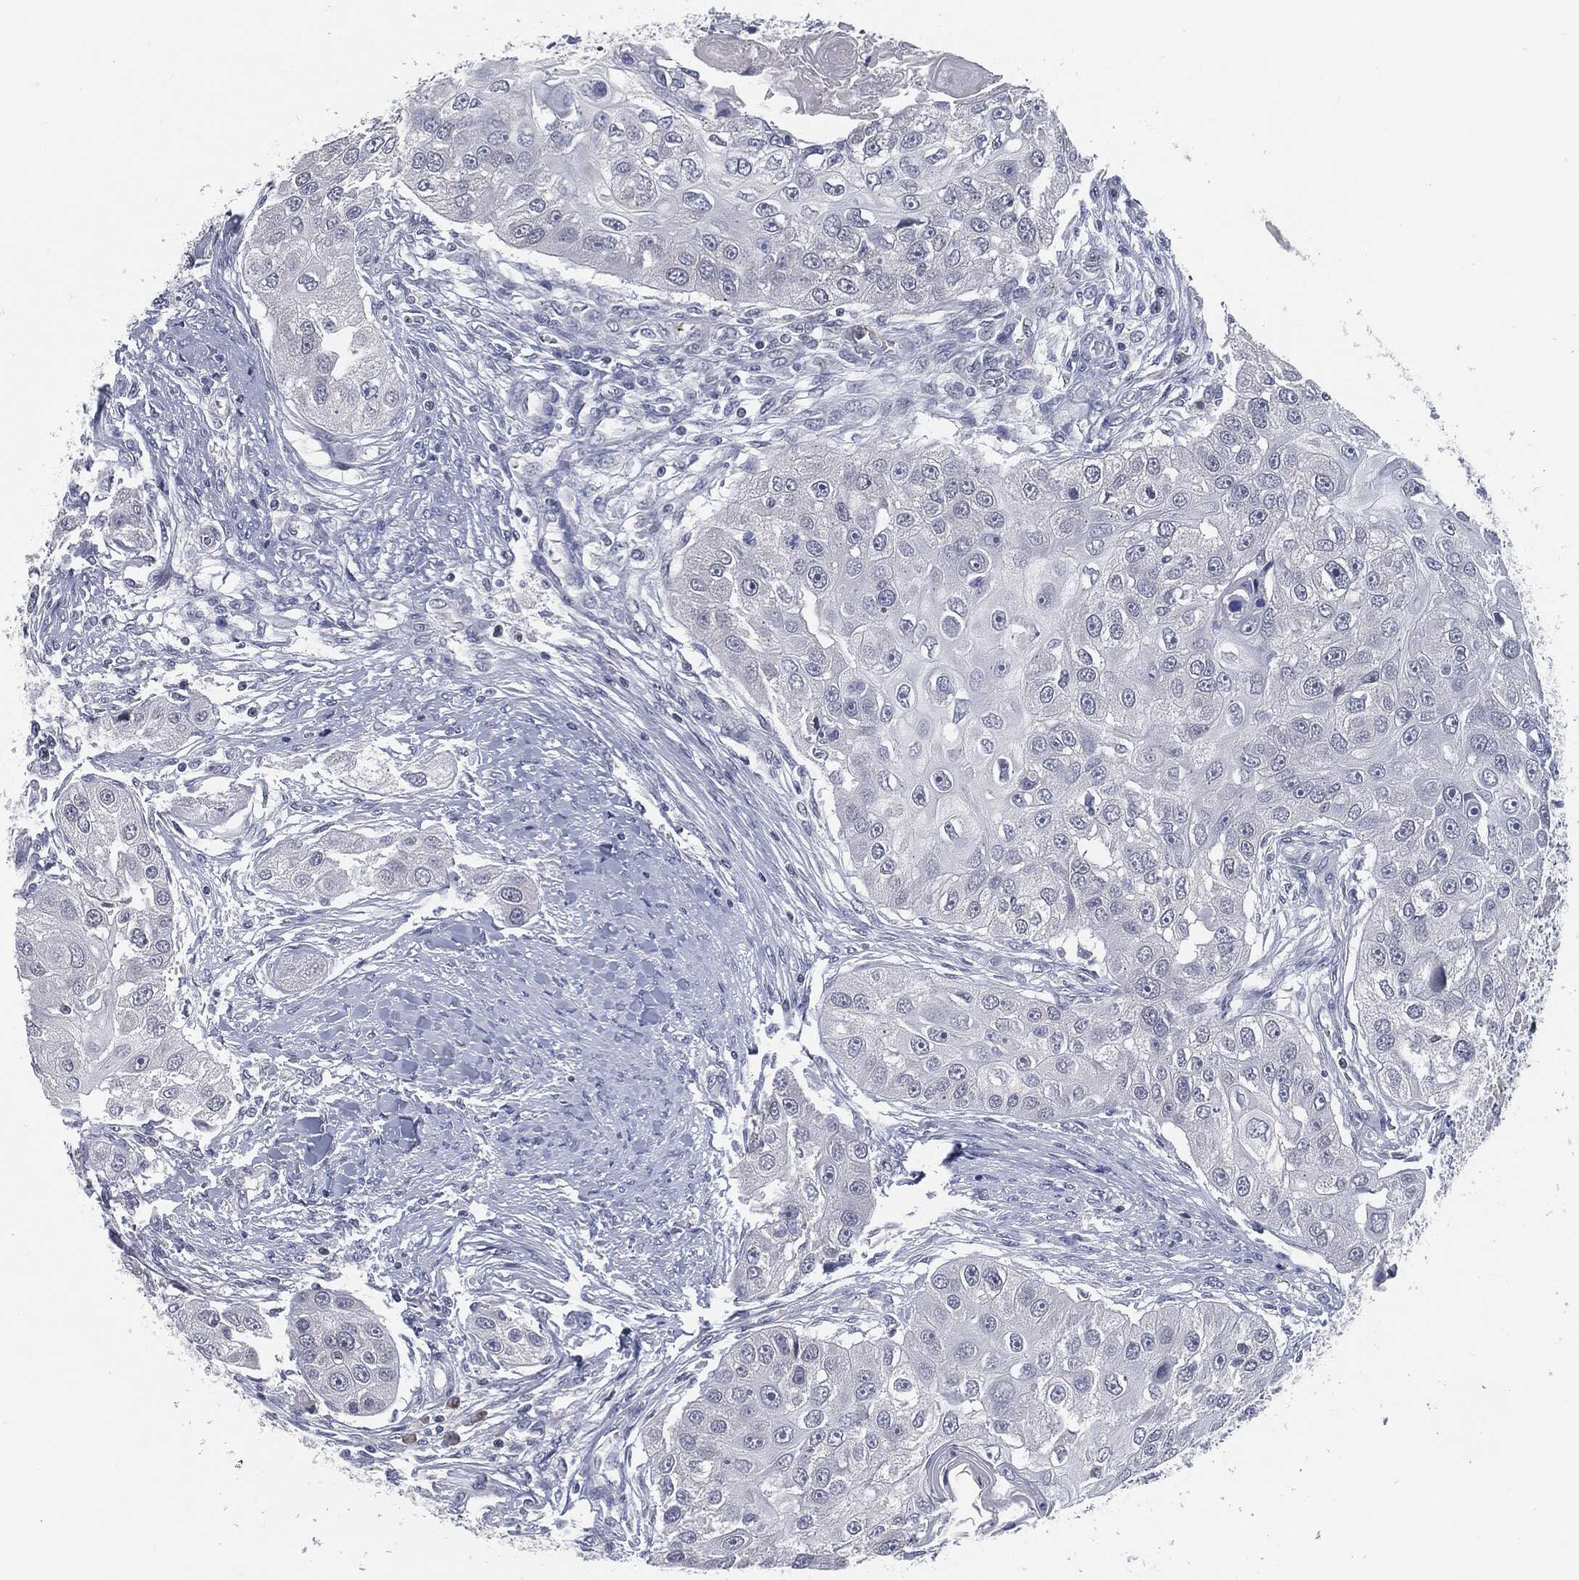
{"staining": {"intensity": "negative", "quantity": "none", "location": "none"}, "tissue": "head and neck cancer", "cell_type": "Tumor cells", "image_type": "cancer", "snomed": [{"axis": "morphology", "description": "Normal tissue, NOS"}, {"axis": "morphology", "description": "Squamous cell carcinoma, NOS"}, {"axis": "topography", "description": "Skeletal muscle"}, {"axis": "topography", "description": "Head-Neck"}], "caption": "Head and neck squamous cell carcinoma was stained to show a protein in brown. There is no significant positivity in tumor cells. The staining was performed using DAB (3,3'-diaminobenzidine) to visualize the protein expression in brown, while the nuclei were stained in blue with hematoxylin (Magnification: 20x).", "gene": "PROM1", "patient": {"sex": "male", "age": 51}}